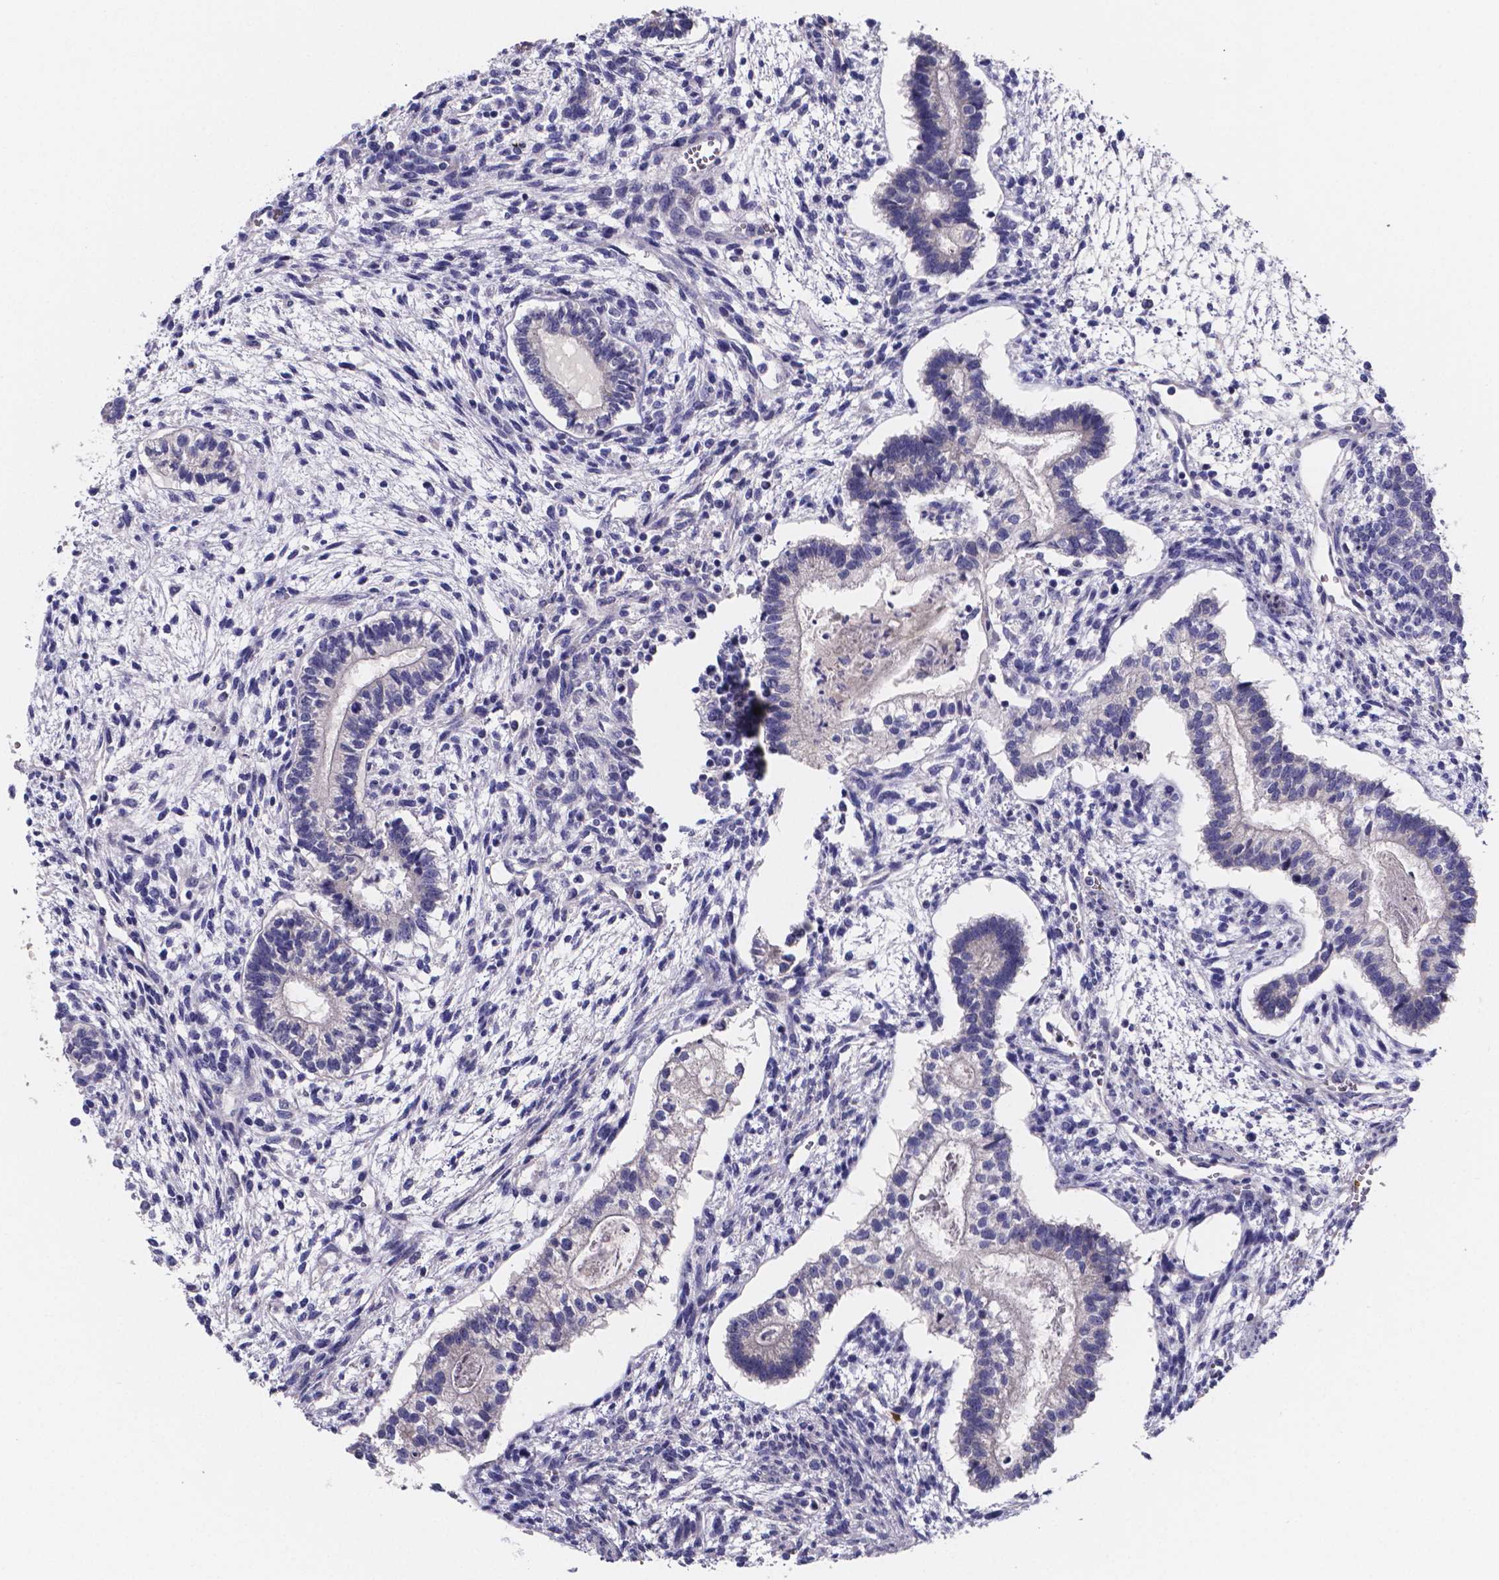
{"staining": {"intensity": "negative", "quantity": "none", "location": "none"}, "tissue": "testis cancer", "cell_type": "Tumor cells", "image_type": "cancer", "snomed": [{"axis": "morphology", "description": "Carcinoma, Embryonal, NOS"}, {"axis": "topography", "description": "Testis"}], "caption": "Testis embryonal carcinoma was stained to show a protein in brown. There is no significant expression in tumor cells. (DAB IHC, high magnification).", "gene": "GABRA3", "patient": {"sex": "male", "age": 37}}